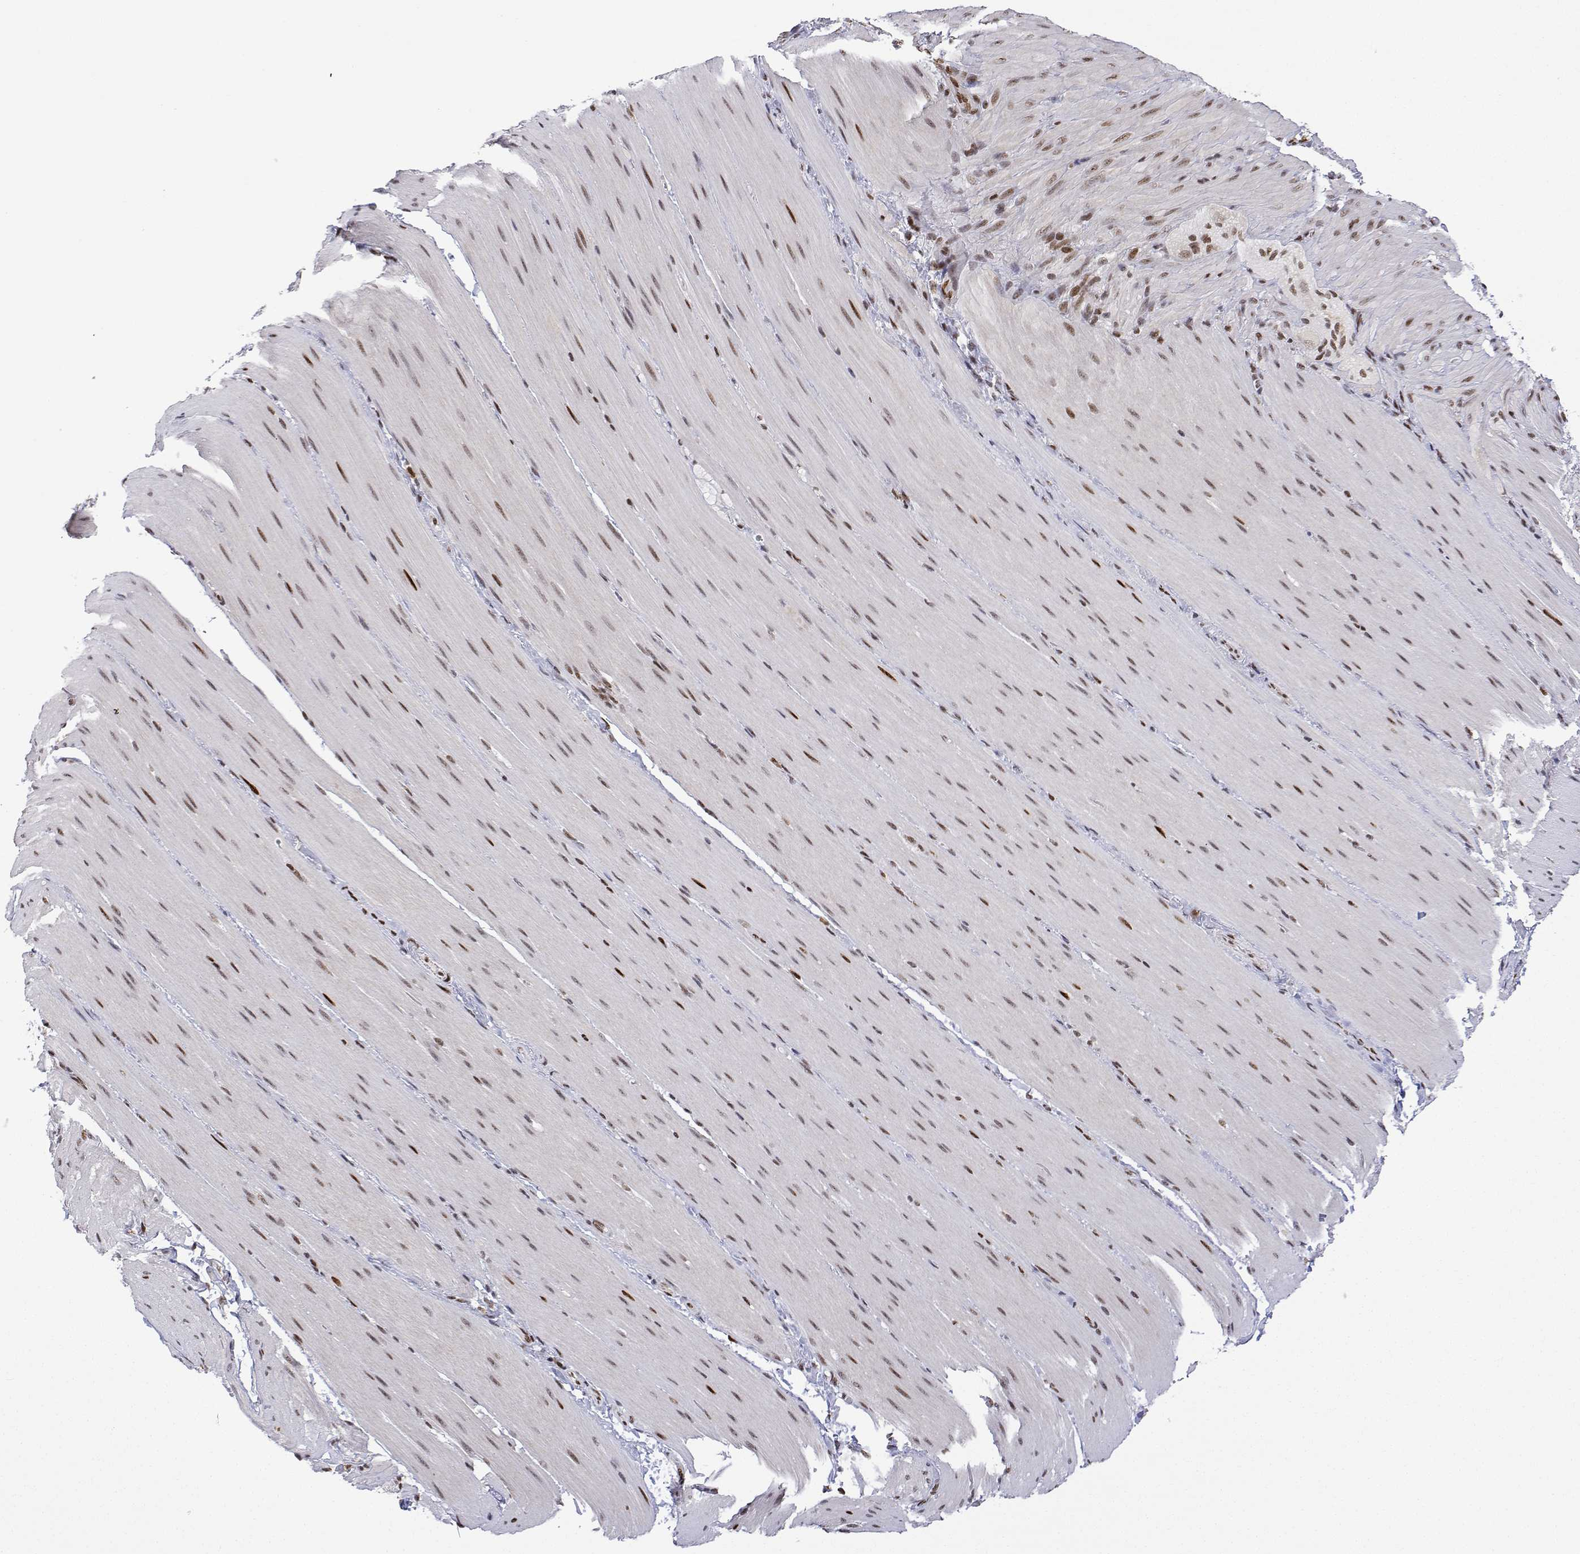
{"staining": {"intensity": "moderate", "quantity": "25%-75%", "location": "nuclear"}, "tissue": "smooth muscle", "cell_type": "Smooth muscle cells", "image_type": "normal", "snomed": [{"axis": "morphology", "description": "Normal tissue, NOS"}, {"axis": "topography", "description": "Smooth muscle"}, {"axis": "topography", "description": "Colon"}], "caption": "Human smooth muscle stained with a brown dye reveals moderate nuclear positive positivity in approximately 25%-75% of smooth muscle cells.", "gene": "XPC", "patient": {"sex": "male", "age": 73}}